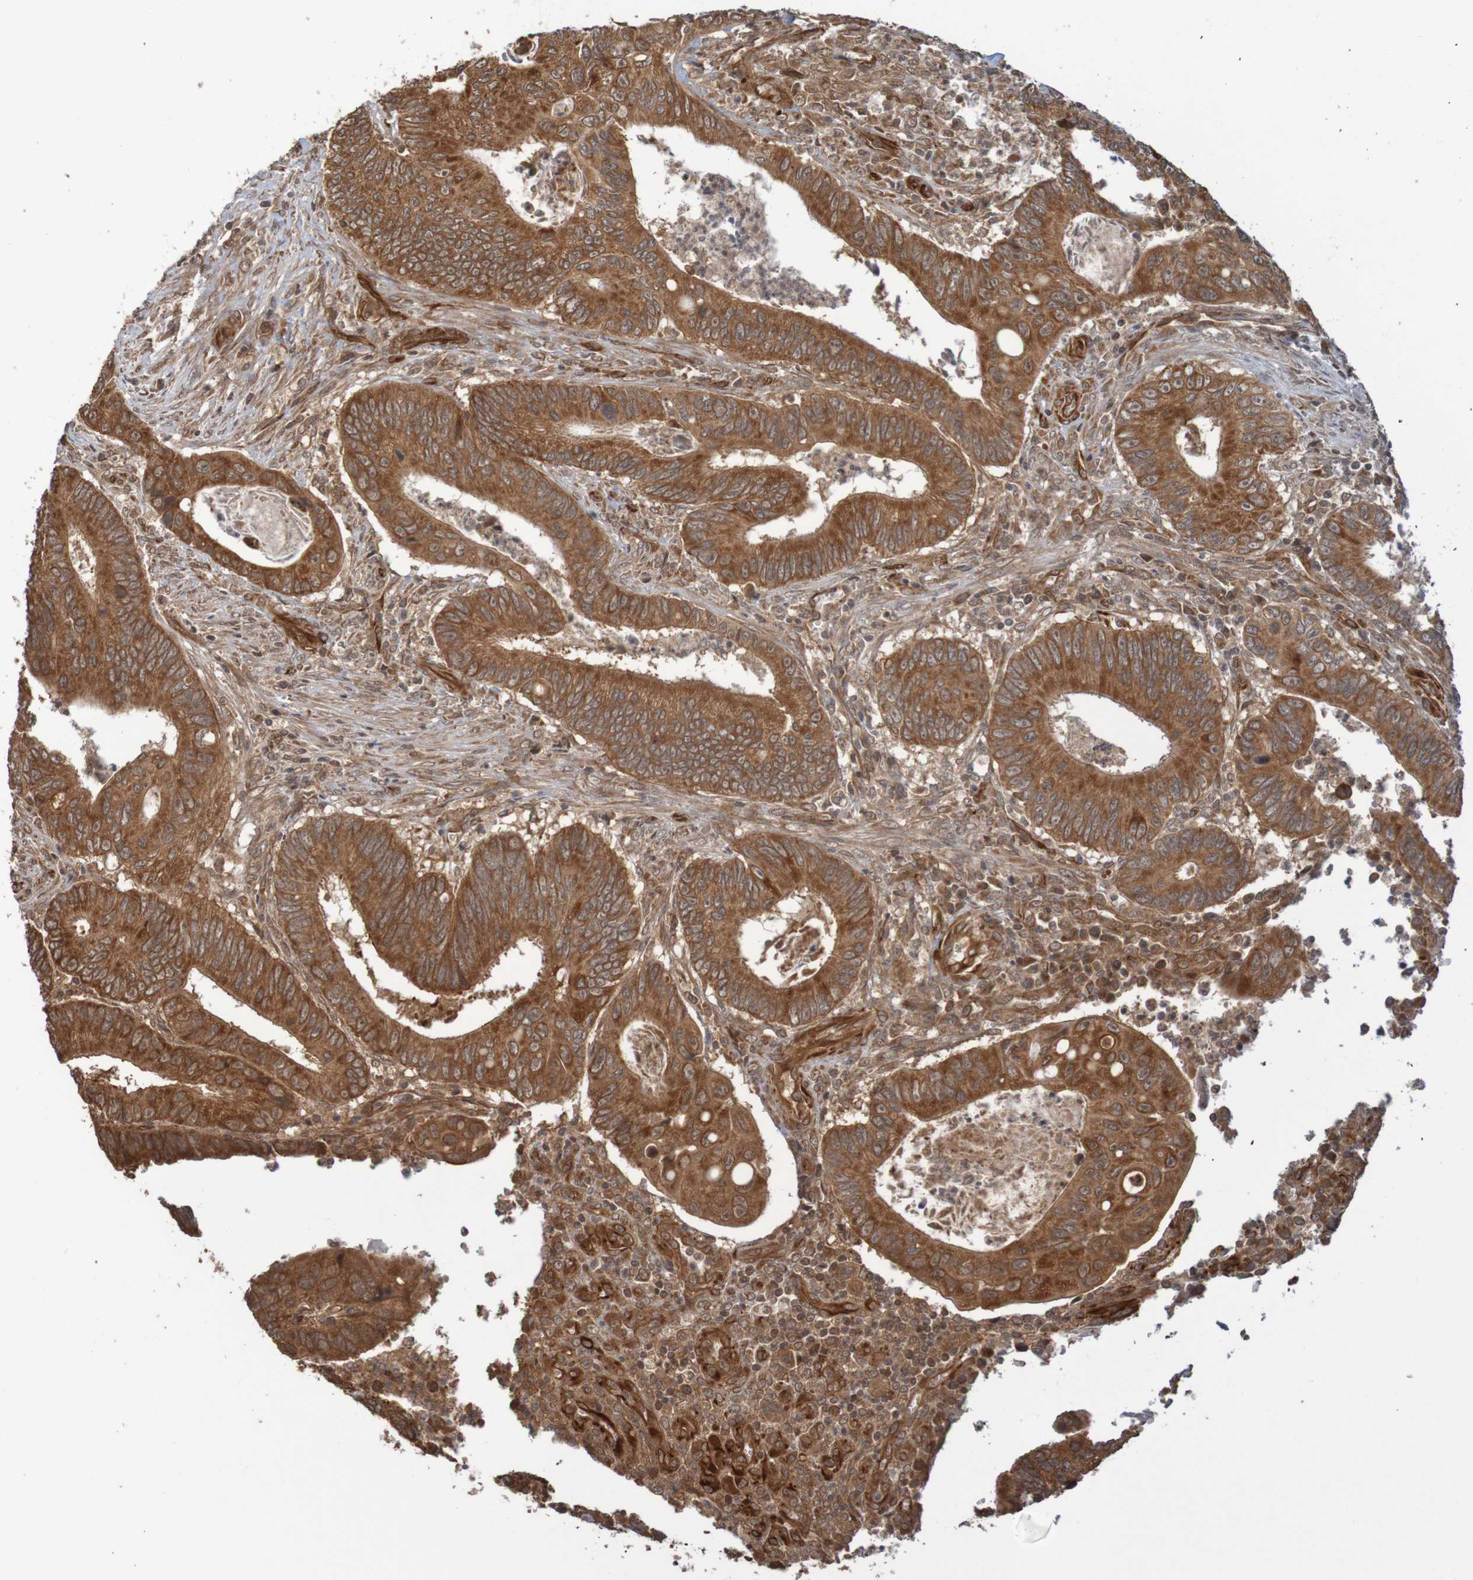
{"staining": {"intensity": "strong", "quantity": ">75%", "location": "cytoplasmic/membranous"}, "tissue": "colorectal cancer", "cell_type": "Tumor cells", "image_type": "cancer", "snomed": [{"axis": "morphology", "description": "Inflammation, NOS"}, {"axis": "morphology", "description": "Adenocarcinoma, NOS"}, {"axis": "topography", "description": "Colon"}], "caption": "A histopathology image showing strong cytoplasmic/membranous staining in about >75% of tumor cells in colorectal cancer, as visualized by brown immunohistochemical staining.", "gene": "MRPL52", "patient": {"sex": "male", "age": 72}}